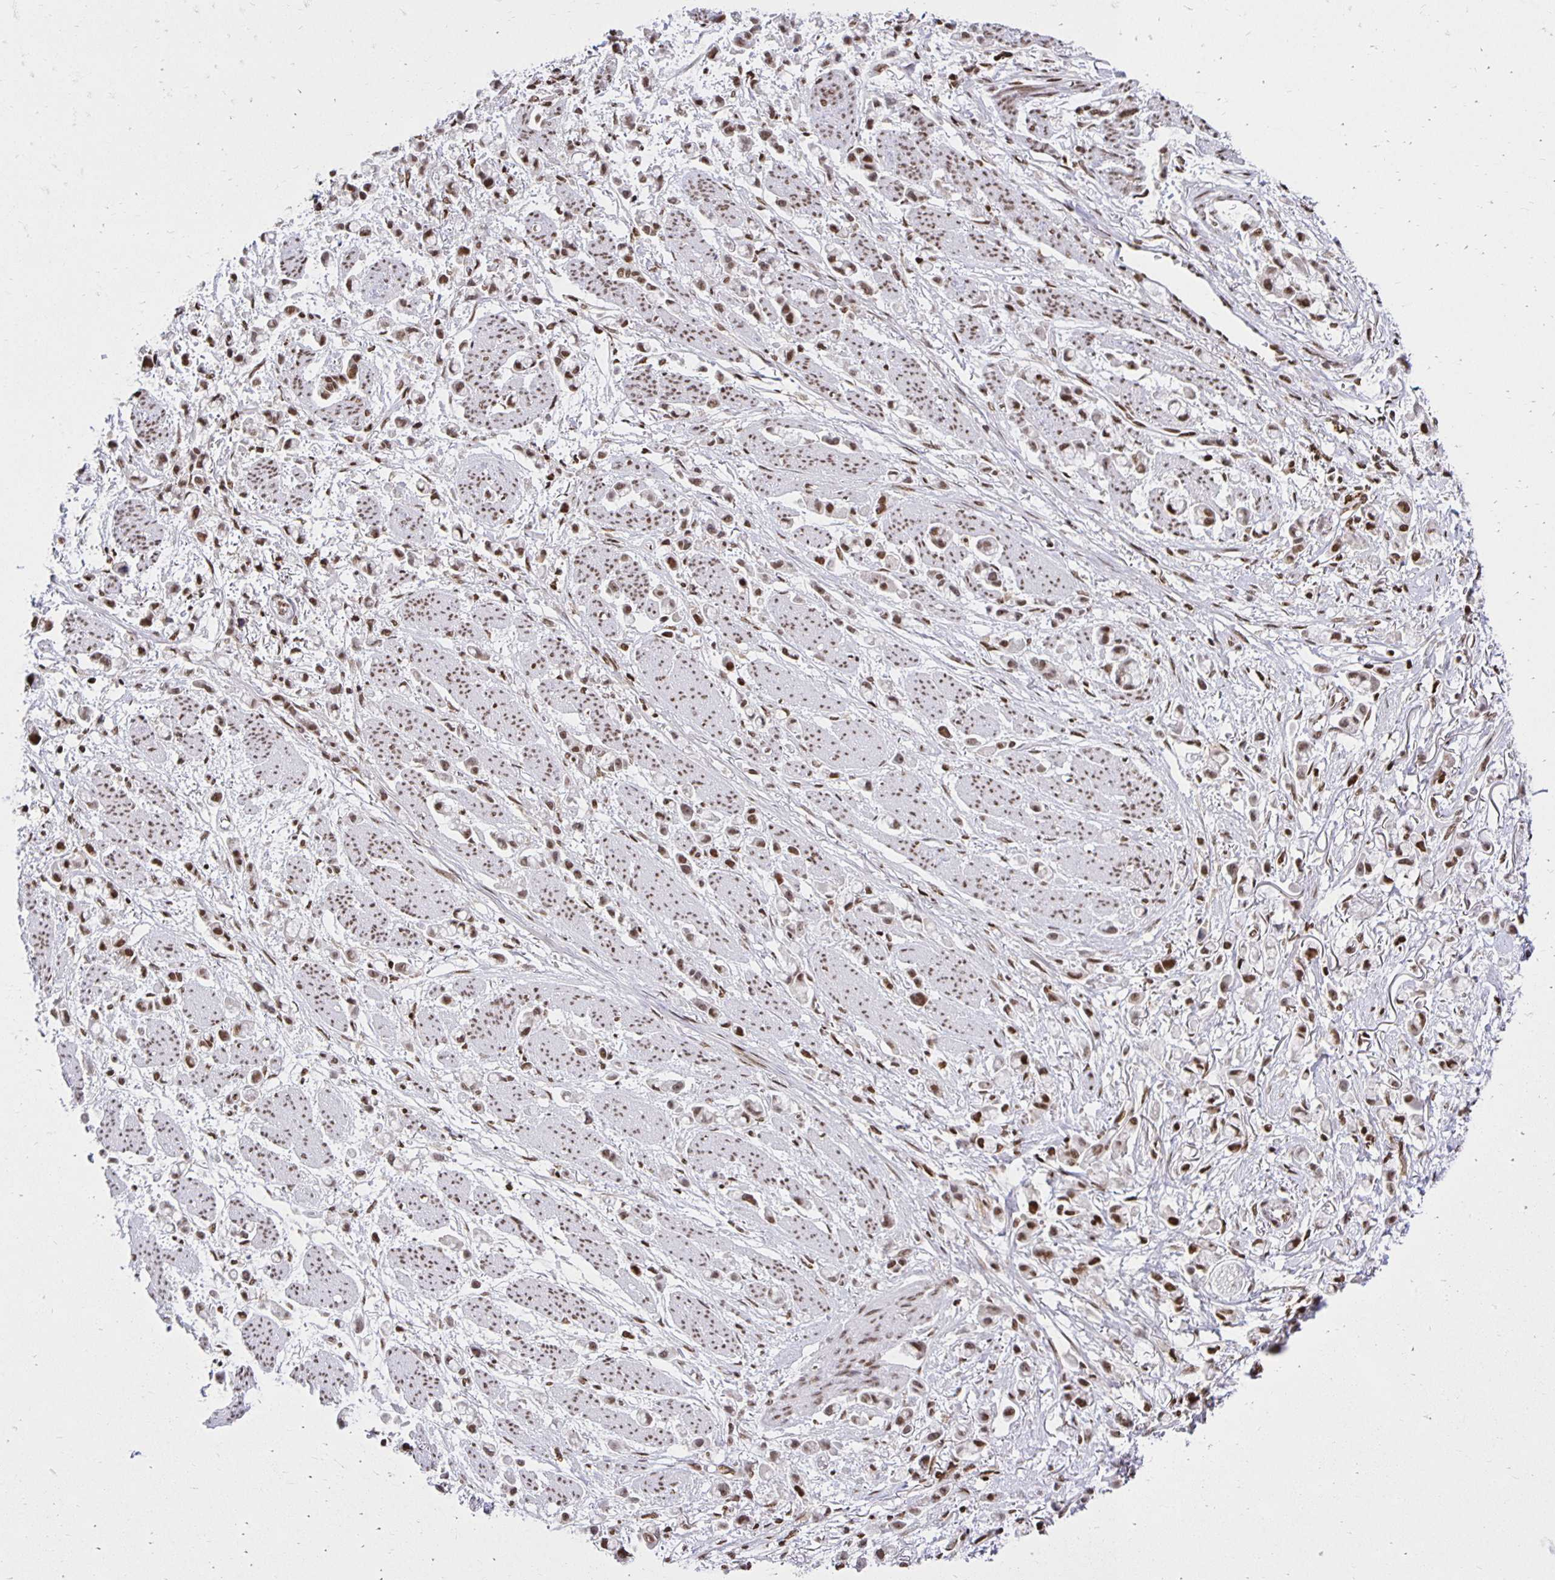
{"staining": {"intensity": "moderate", "quantity": ">75%", "location": "nuclear"}, "tissue": "stomach cancer", "cell_type": "Tumor cells", "image_type": "cancer", "snomed": [{"axis": "morphology", "description": "Adenocarcinoma, NOS"}, {"axis": "topography", "description": "Stomach"}], "caption": "The histopathology image shows immunohistochemical staining of stomach adenocarcinoma. There is moderate nuclear staining is appreciated in about >75% of tumor cells.", "gene": "ZNF579", "patient": {"sex": "female", "age": 81}}